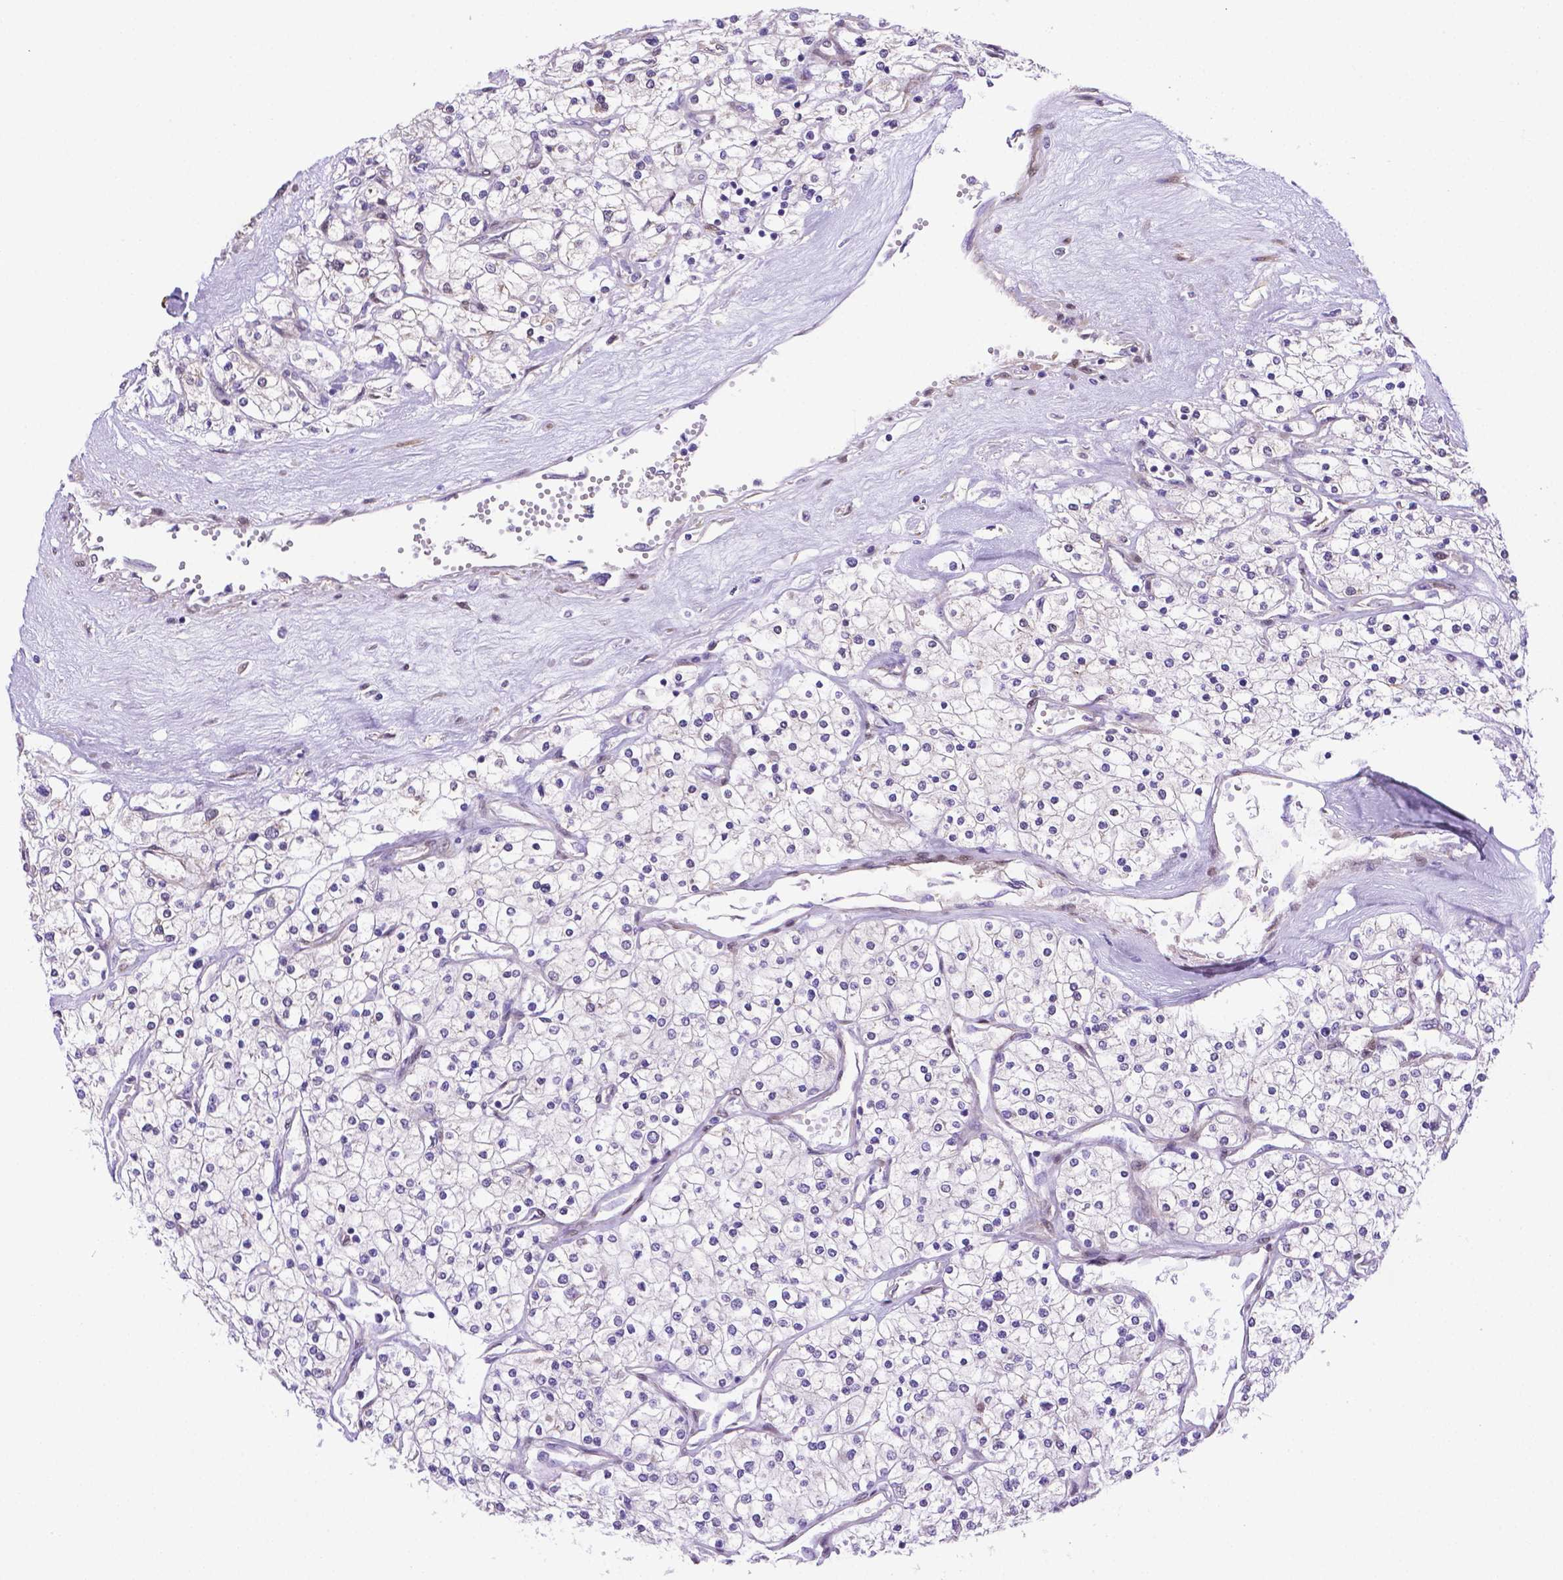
{"staining": {"intensity": "negative", "quantity": "none", "location": "none"}, "tissue": "renal cancer", "cell_type": "Tumor cells", "image_type": "cancer", "snomed": [{"axis": "morphology", "description": "Adenocarcinoma, NOS"}, {"axis": "topography", "description": "Kidney"}], "caption": "Immunohistochemistry (IHC) histopathology image of neoplastic tissue: adenocarcinoma (renal) stained with DAB demonstrates no significant protein positivity in tumor cells.", "gene": "YAP1", "patient": {"sex": "male", "age": 80}}